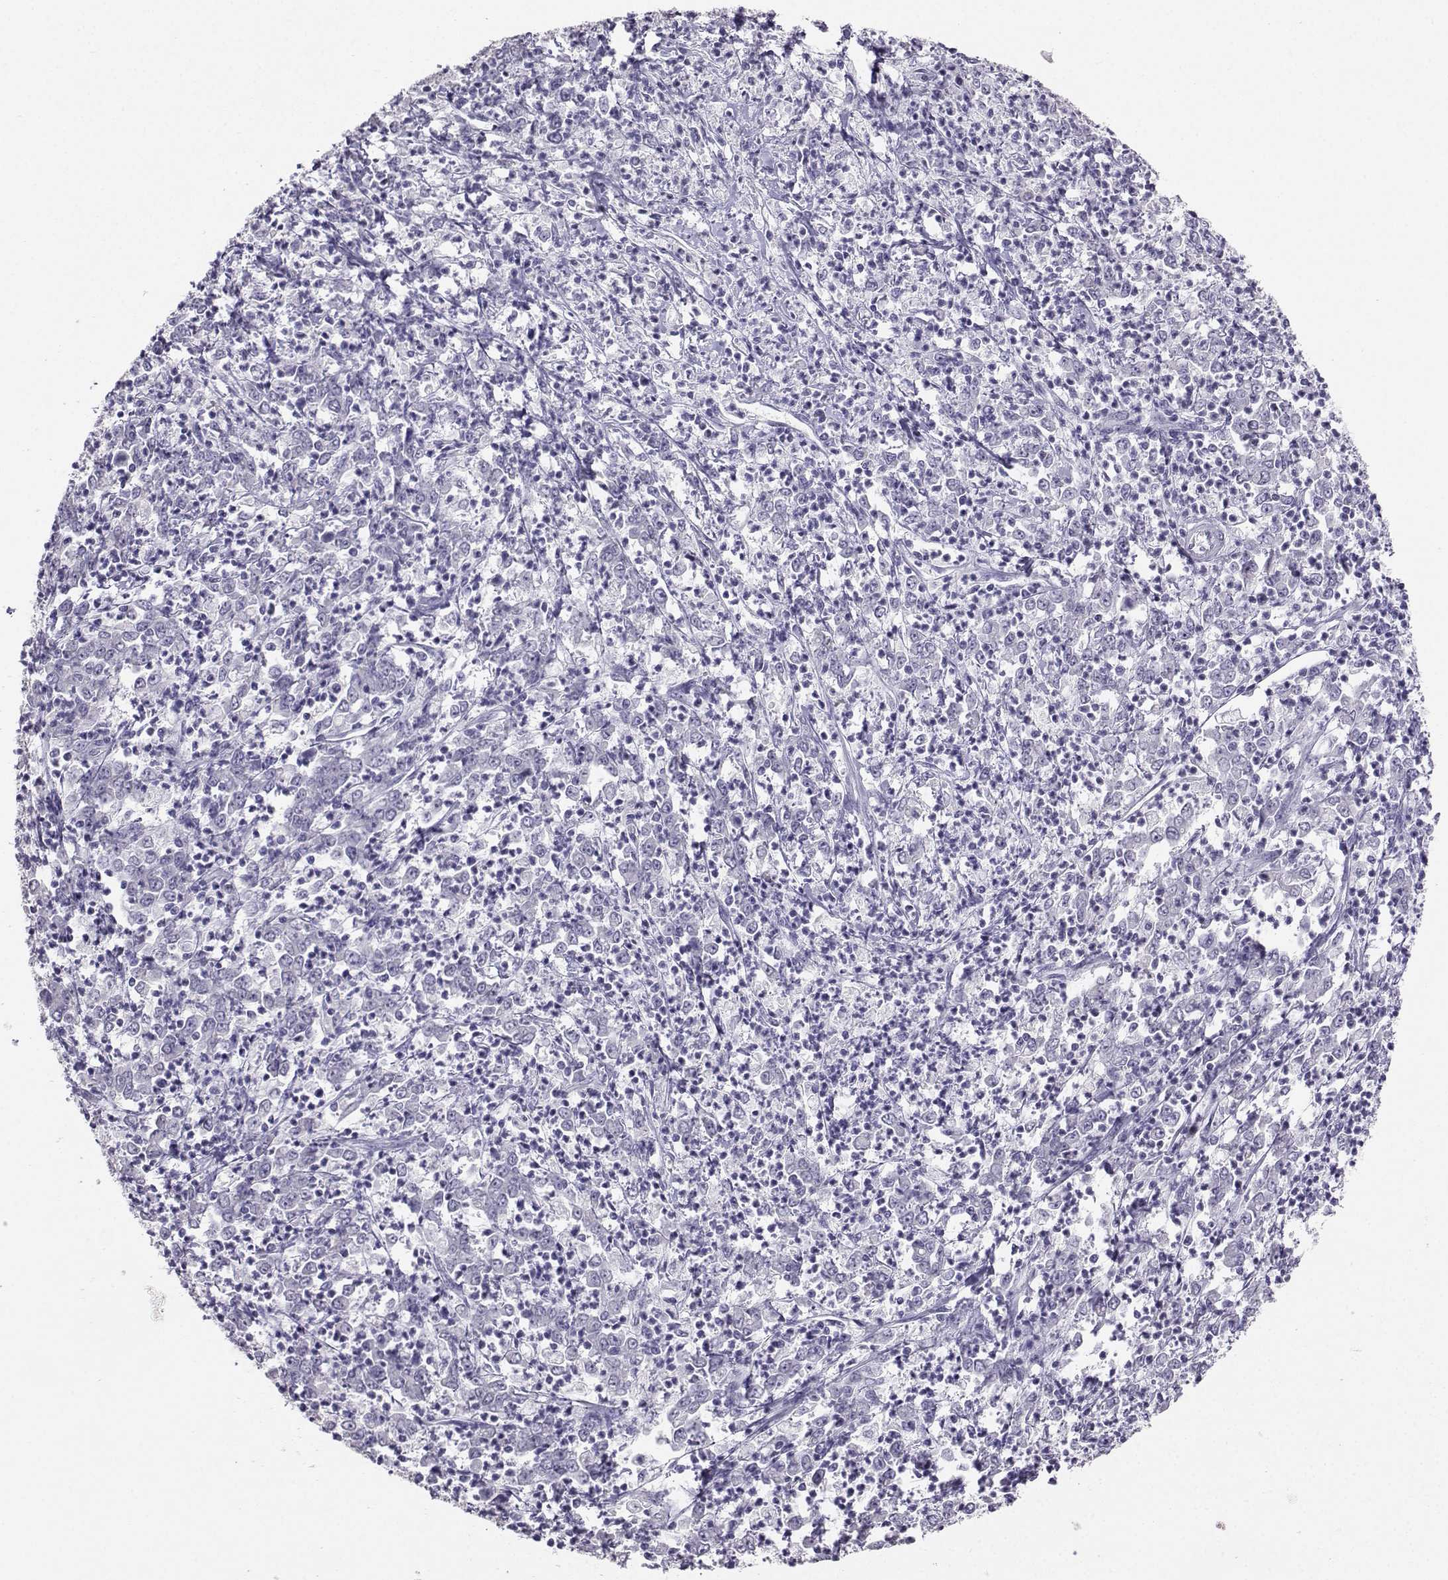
{"staining": {"intensity": "negative", "quantity": "none", "location": "none"}, "tissue": "stomach cancer", "cell_type": "Tumor cells", "image_type": "cancer", "snomed": [{"axis": "morphology", "description": "Adenocarcinoma, NOS"}, {"axis": "topography", "description": "Stomach, lower"}], "caption": "Immunohistochemistry (IHC) micrograph of human stomach cancer (adenocarcinoma) stained for a protein (brown), which shows no expression in tumor cells.", "gene": "AVP", "patient": {"sex": "female", "age": 71}}